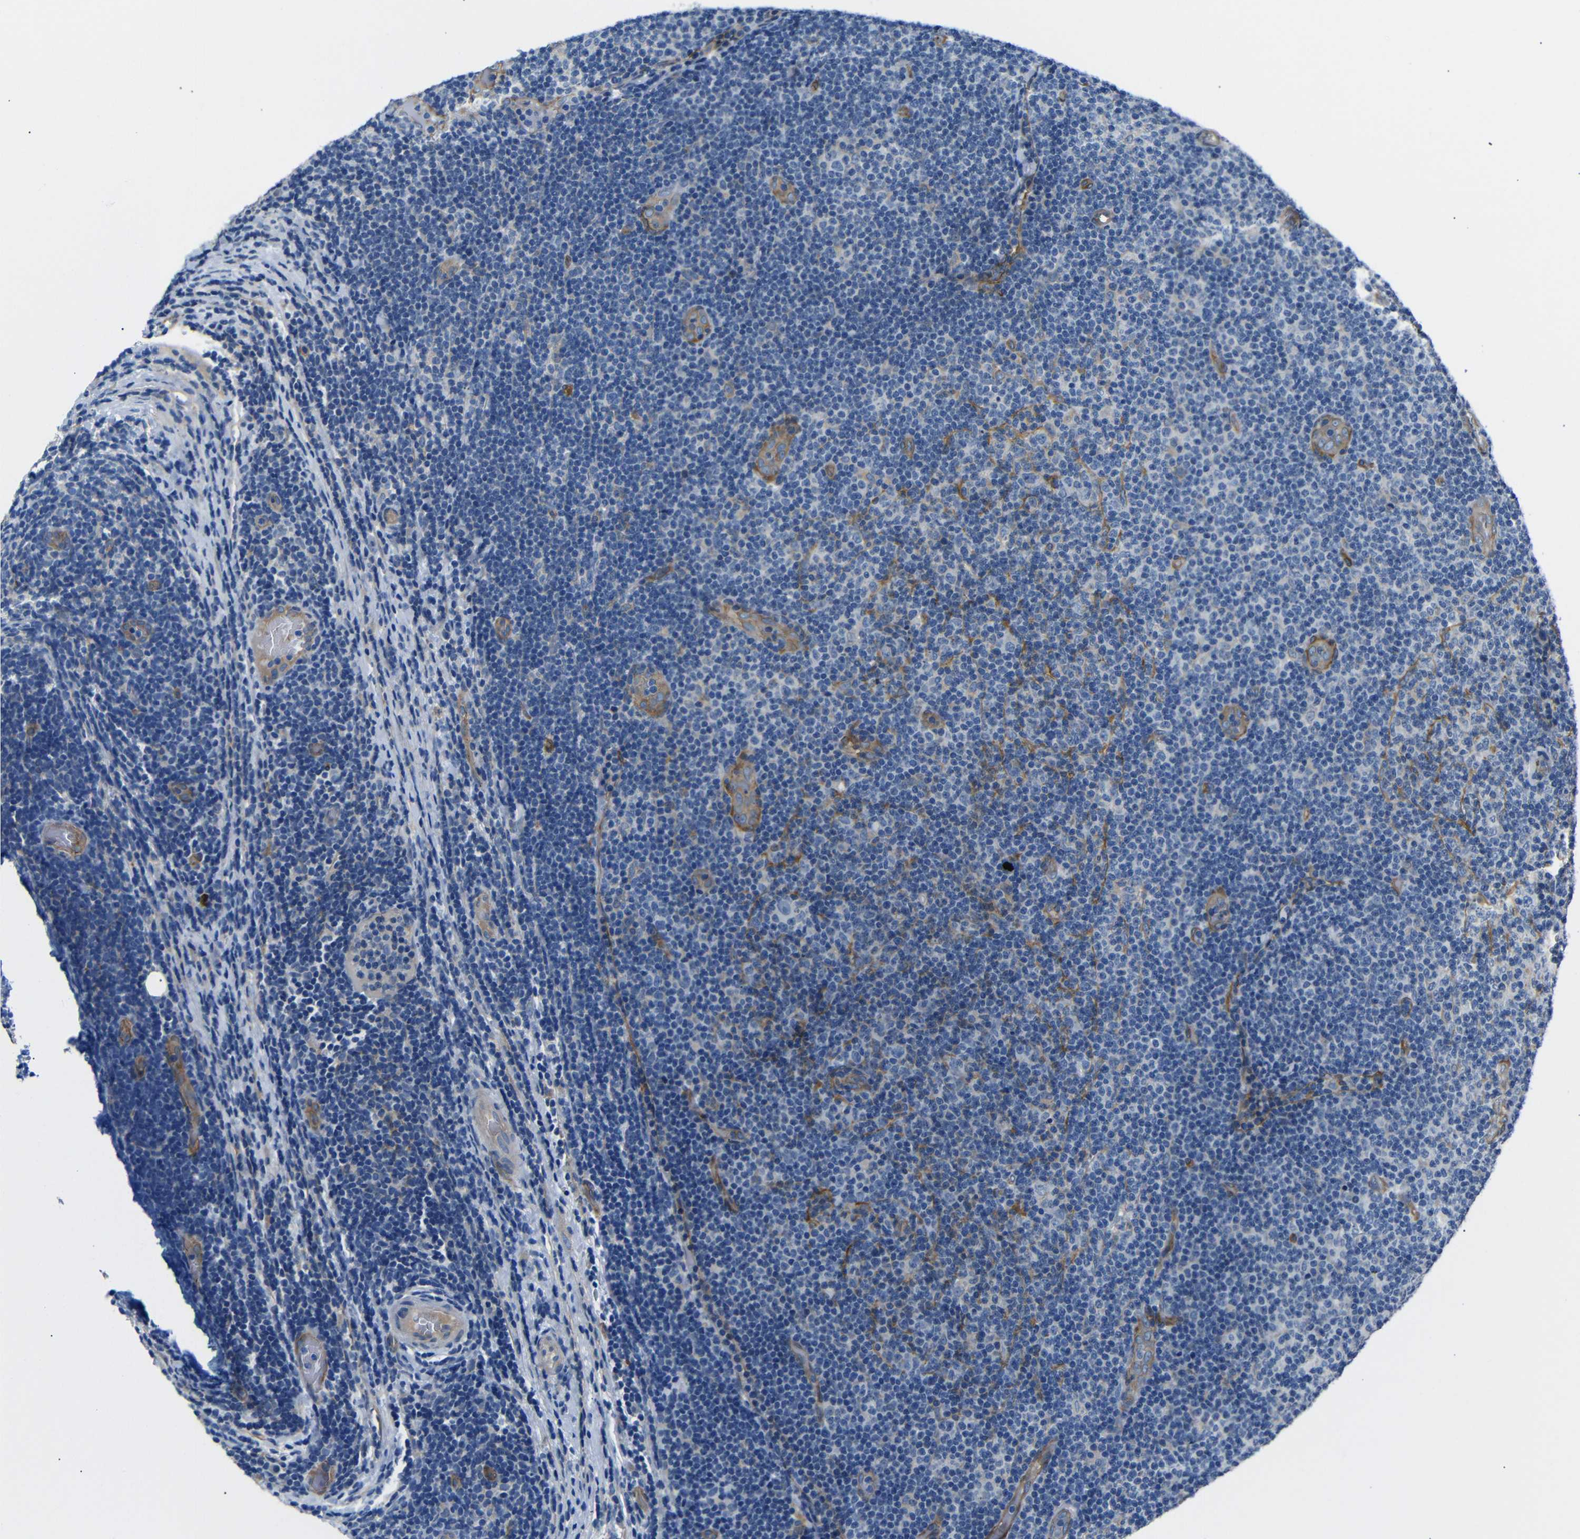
{"staining": {"intensity": "negative", "quantity": "none", "location": "none"}, "tissue": "lymphoma", "cell_type": "Tumor cells", "image_type": "cancer", "snomed": [{"axis": "morphology", "description": "Malignant lymphoma, non-Hodgkin's type, Low grade"}, {"axis": "topography", "description": "Lymph node"}], "caption": "IHC image of neoplastic tissue: lymphoma stained with DAB shows no significant protein positivity in tumor cells.", "gene": "MYO1B", "patient": {"sex": "male", "age": 83}}